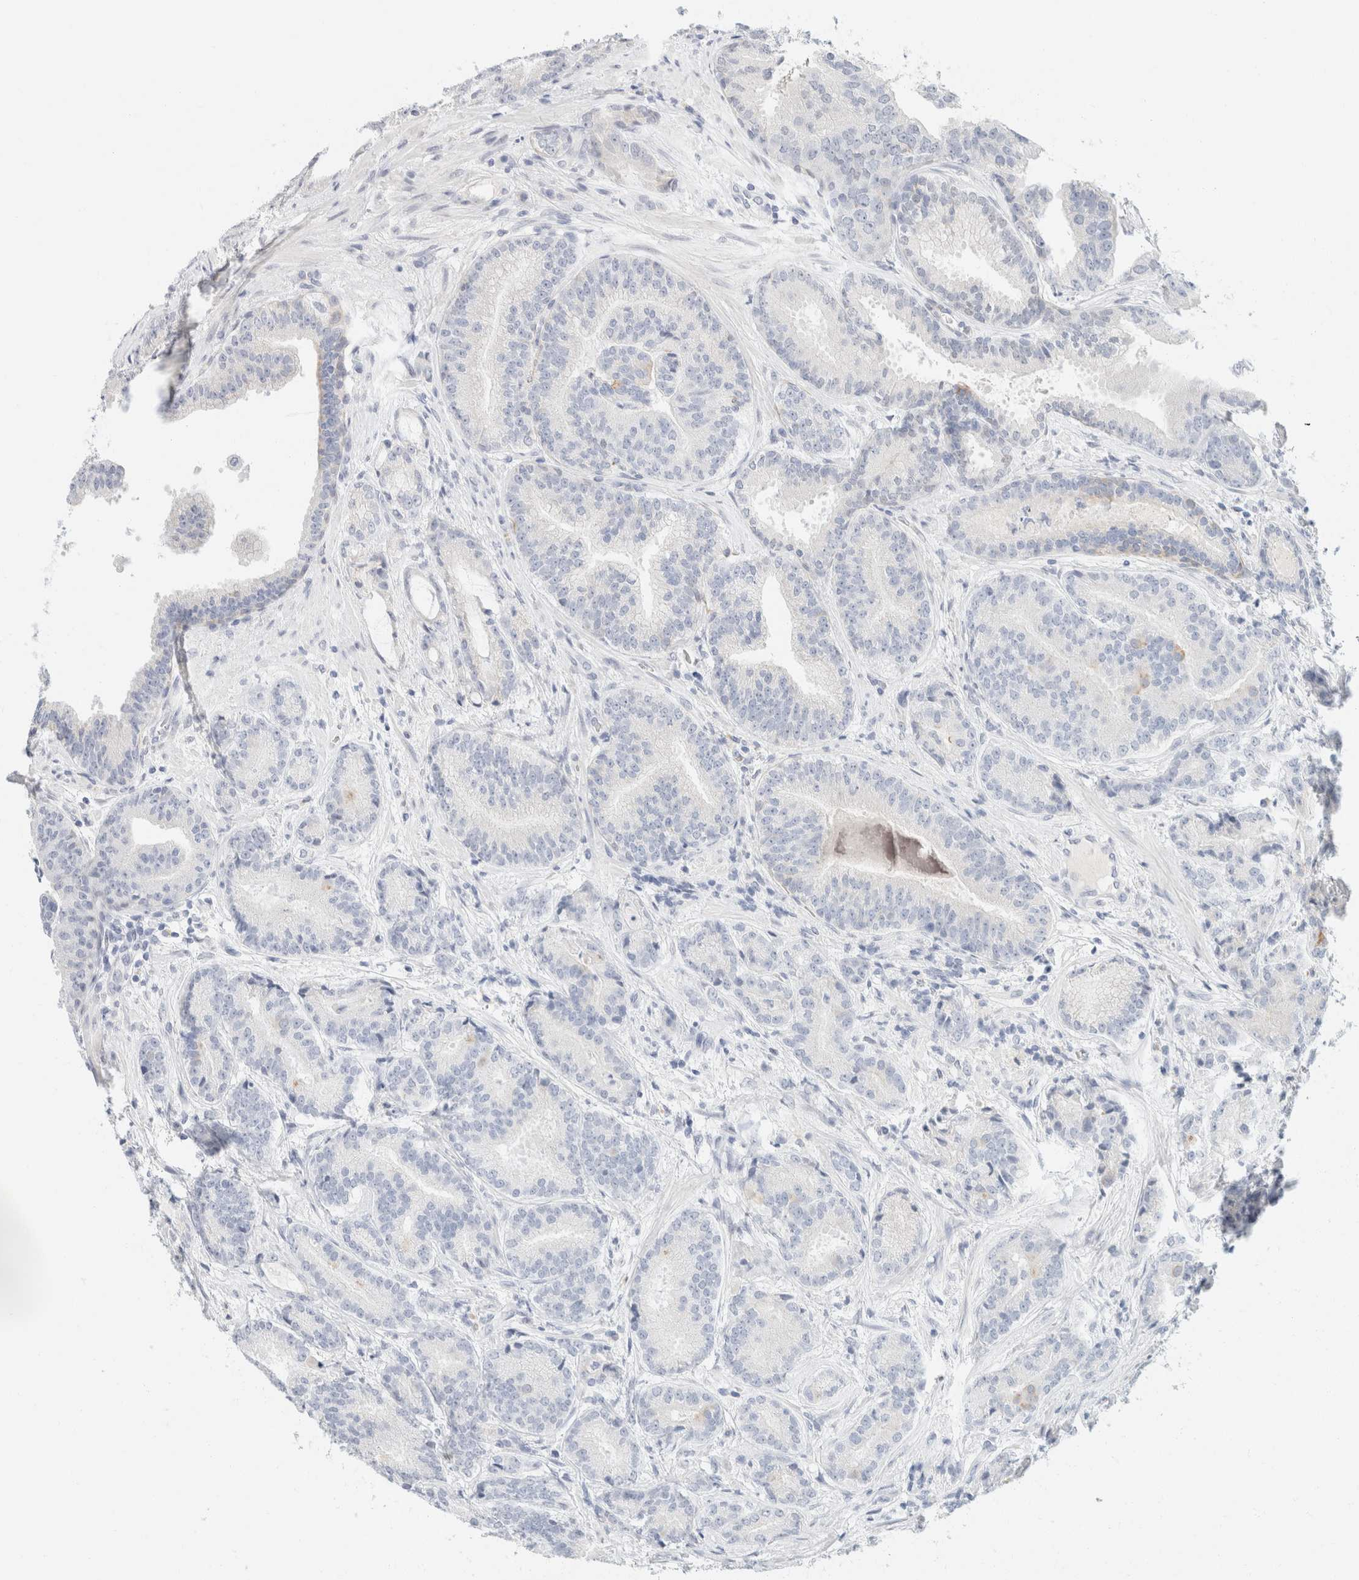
{"staining": {"intensity": "negative", "quantity": "none", "location": "none"}, "tissue": "prostate cancer", "cell_type": "Tumor cells", "image_type": "cancer", "snomed": [{"axis": "morphology", "description": "Adenocarcinoma, High grade"}, {"axis": "topography", "description": "Prostate"}], "caption": "A high-resolution image shows immunohistochemistry (IHC) staining of prostate cancer (adenocarcinoma (high-grade)), which exhibits no significant staining in tumor cells.", "gene": "KRT20", "patient": {"sex": "male", "age": 55}}